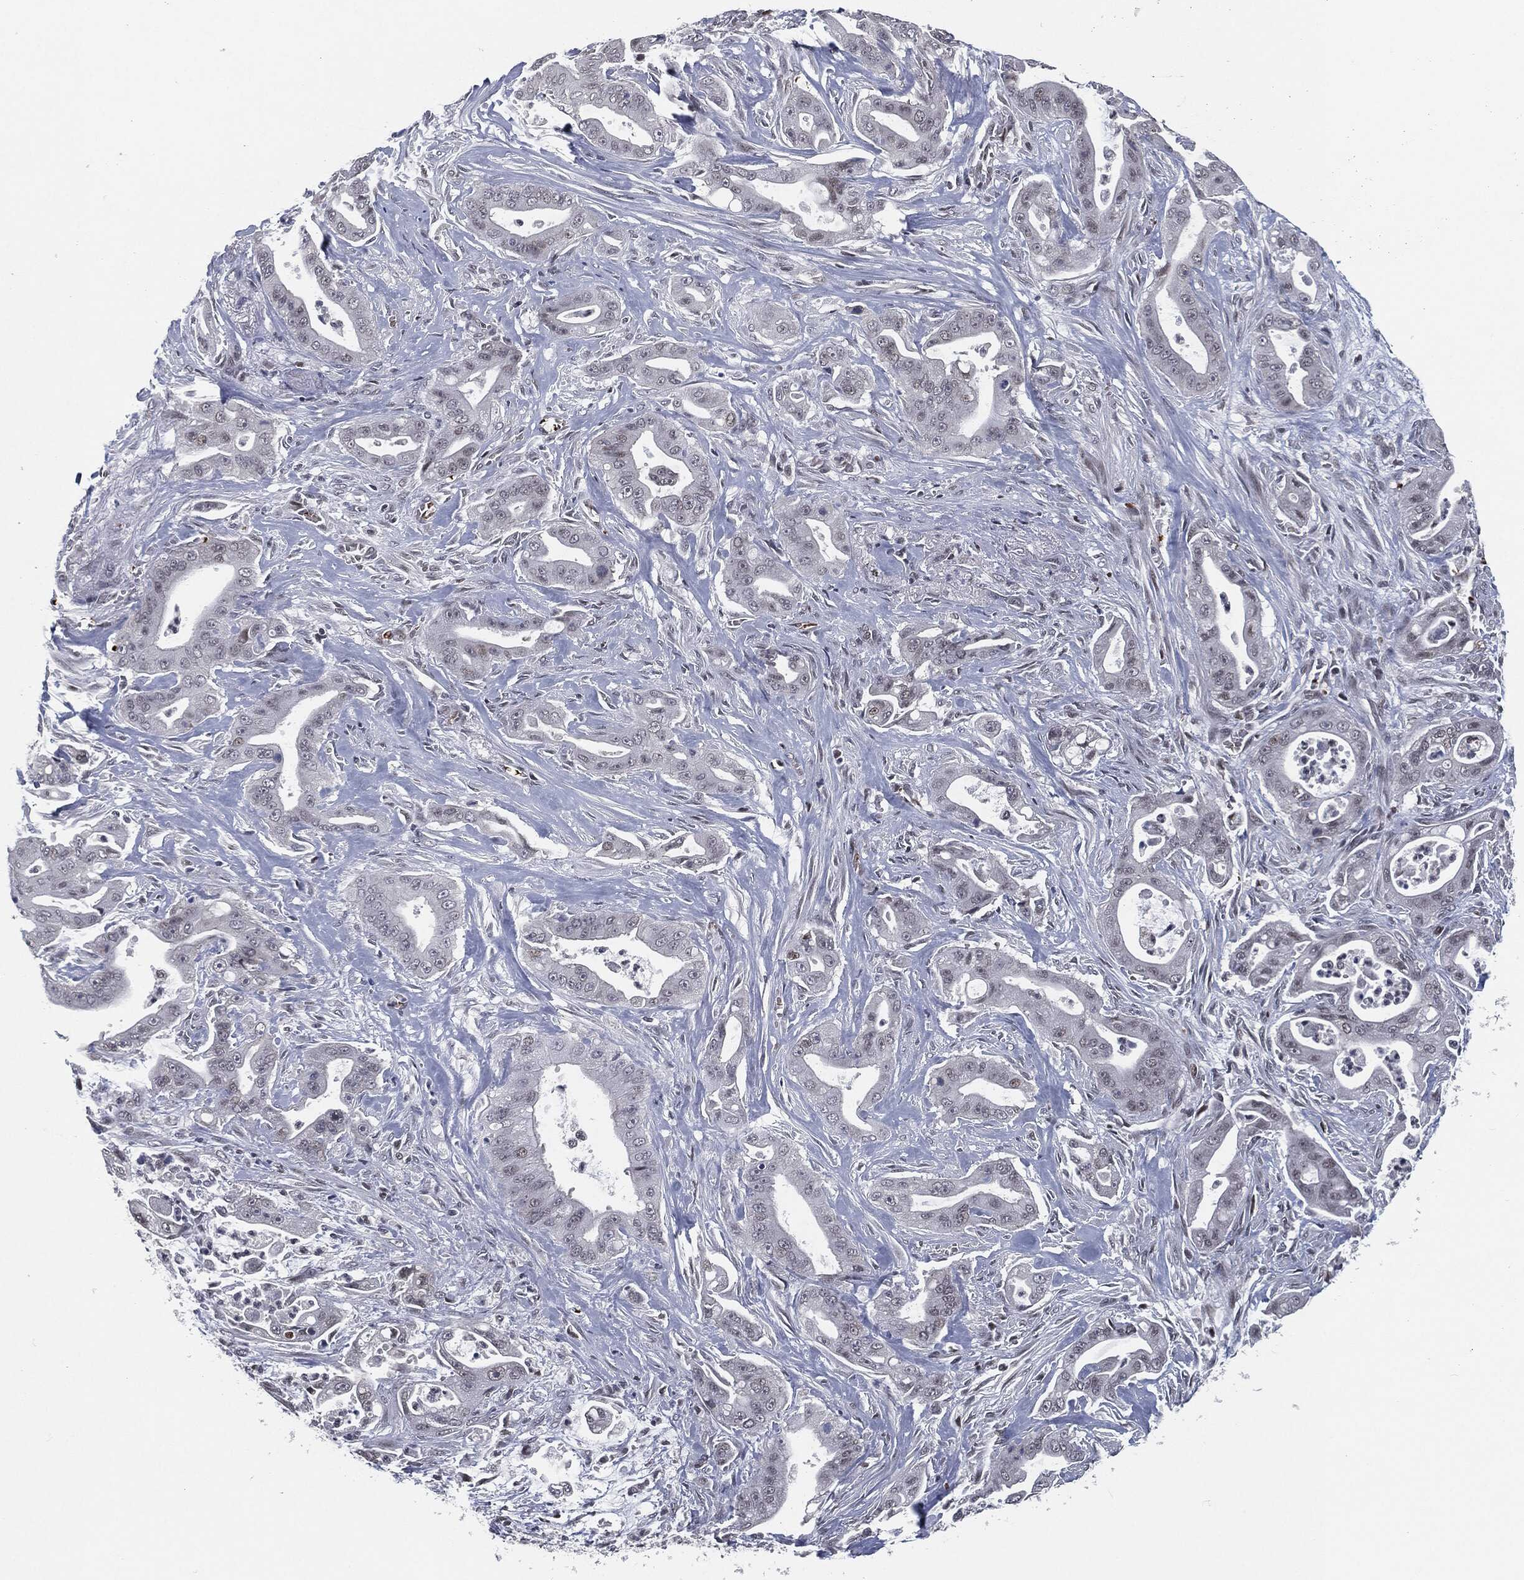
{"staining": {"intensity": "strong", "quantity": "<25%", "location": "nuclear"}, "tissue": "pancreatic cancer", "cell_type": "Tumor cells", "image_type": "cancer", "snomed": [{"axis": "morphology", "description": "Normal tissue, NOS"}, {"axis": "morphology", "description": "Inflammation, NOS"}, {"axis": "morphology", "description": "Adenocarcinoma, NOS"}, {"axis": "topography", "description": "Pancreas"}], "caption": "IHC photomicrograph of human pancreatic cancer (adenocarcinoma) stained for a protein (brown), which reveals medium levels of strong nuclear expression in approximately <25% of tumor cells.", "gene": "ANXA1", "patient": {"sex": "male", "age": 57}}